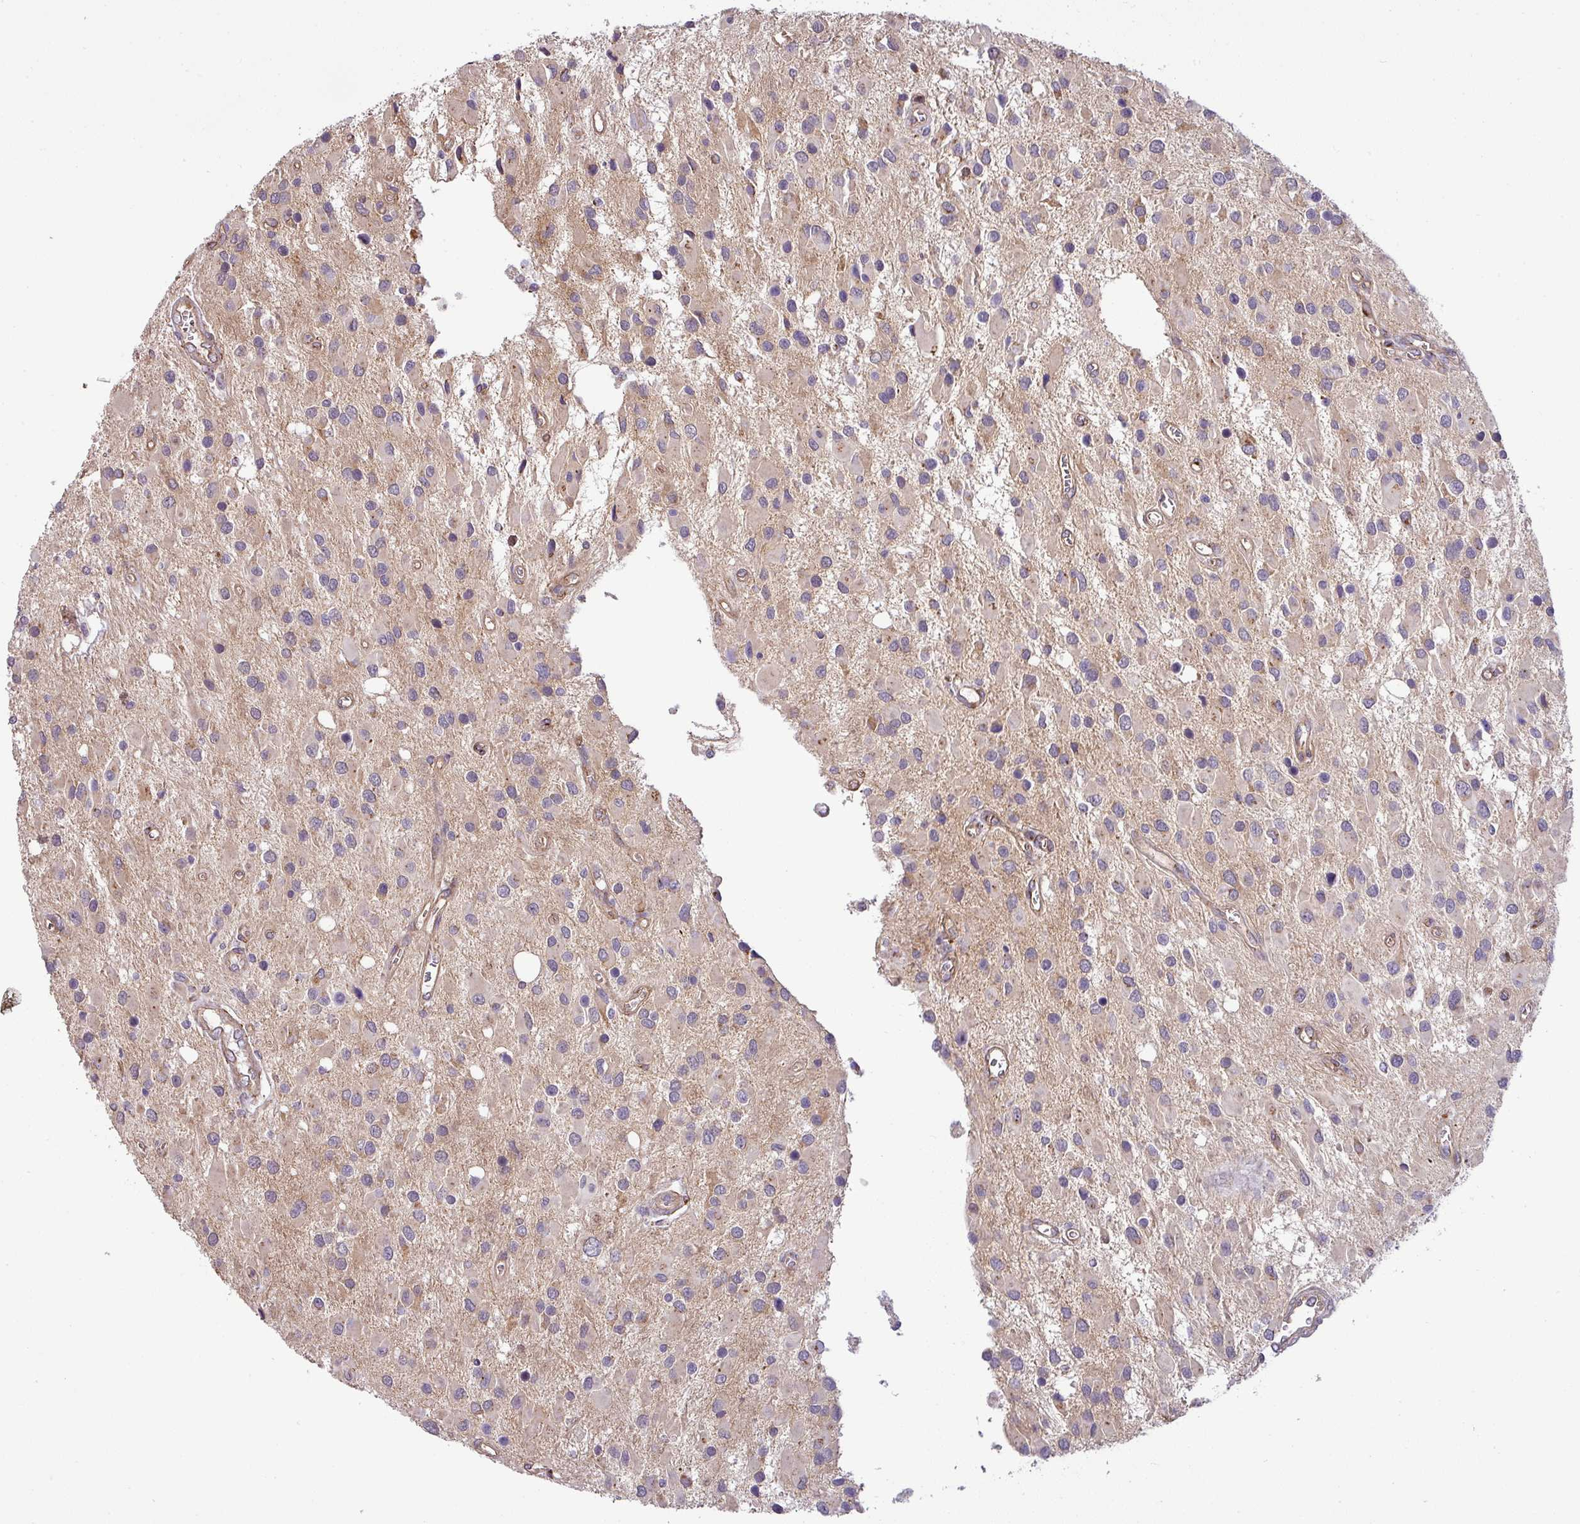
{"staining": {"intensity": "weak", "quantity": "25%-75%", "location": "cytoplasmic/membranous"}, "tissue": "glioma", "cell_type": "Tumor cells", "image_type": "cancer", "snomed": [{"axis": "morphology", "description": "Glioma, malignant, High grade"}, {"axis": "topography", "description": "Brain"}], "caption": "Immunohistochemistry (IHC) histopathology image of human glioma stained for a protein (brown), which displays low levels of weak cytoplasmic/membranous expression in approximately 25%-75% of tumor cells.", "gene": "TIMMDC1", "patient": {"sex": "male", "age": 53}}